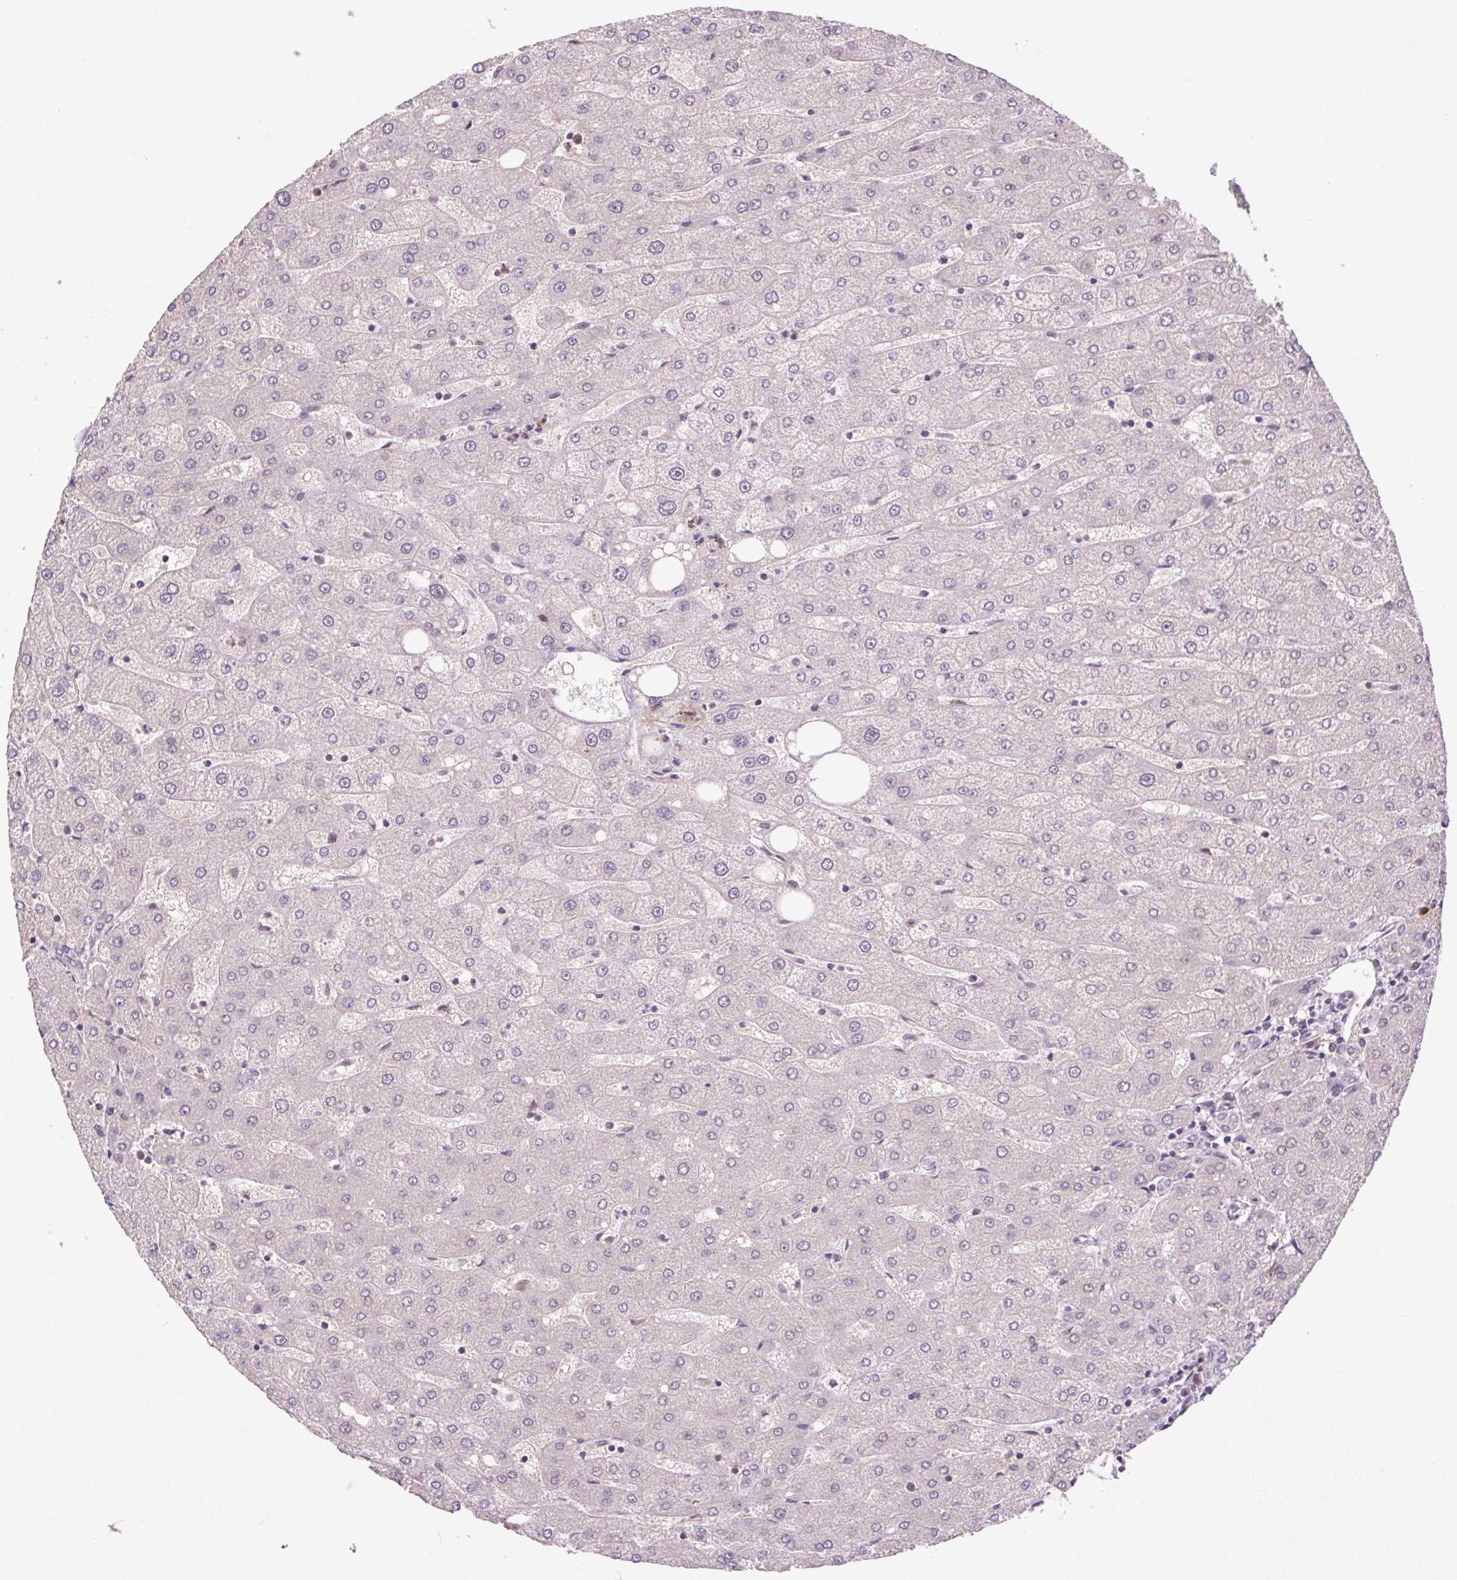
{"staining": {"intensity": "negative", "quantity": "none", "location": "none"}, "tissue": "liver", "cell_type": "Cholangiocytes", "image_type": "normal", "snomed": [{"axis": "morphology", "description": "Normal tissue, NOS"}, {"axis": "topography", "description": "Liver"}], "caption": "Cholangiocytes show no significant positivity in benign liver. (Brightfield microscopy of DAB IHC at high magnification).", "gene": "TPT1", "patient": {"sex": "male", "age": 67}}